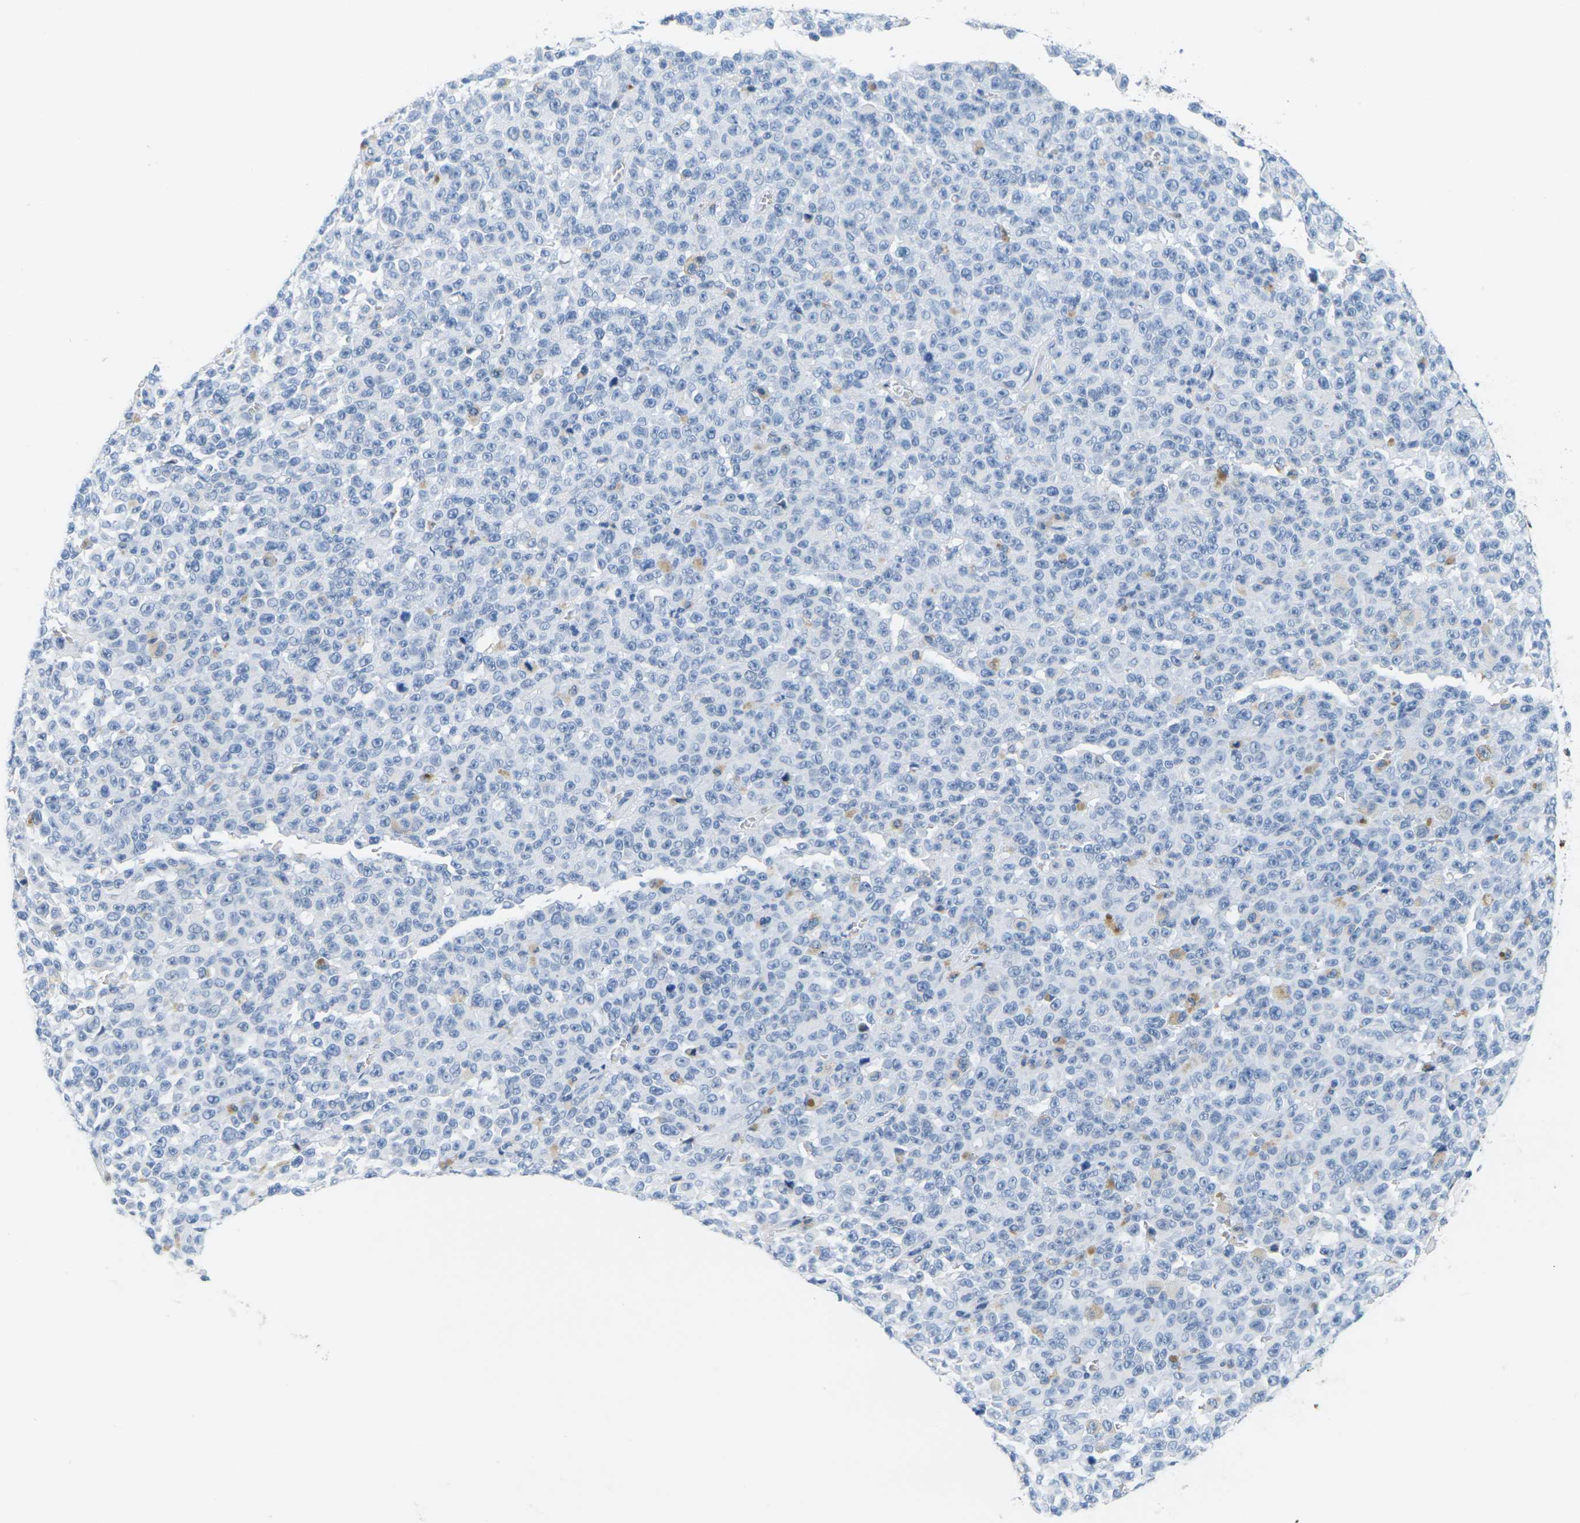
{"staining": {"intensity": "negative", "quantity": "none", "location": "none"}, "tissue": "melanoma", "cell_type": "Tumor cells", "image_type": "cancer", "snomed": [{"axis": "morphology", "description": "Malignant melanoma, NOS"}, {"axis": "topography", "description": "Skin"}], "caption": "There is no significant positivity in tumor cells of malignant melanoma.", "gene": "CTAG1A", "patient": {"sex": "female", "age": 82}}